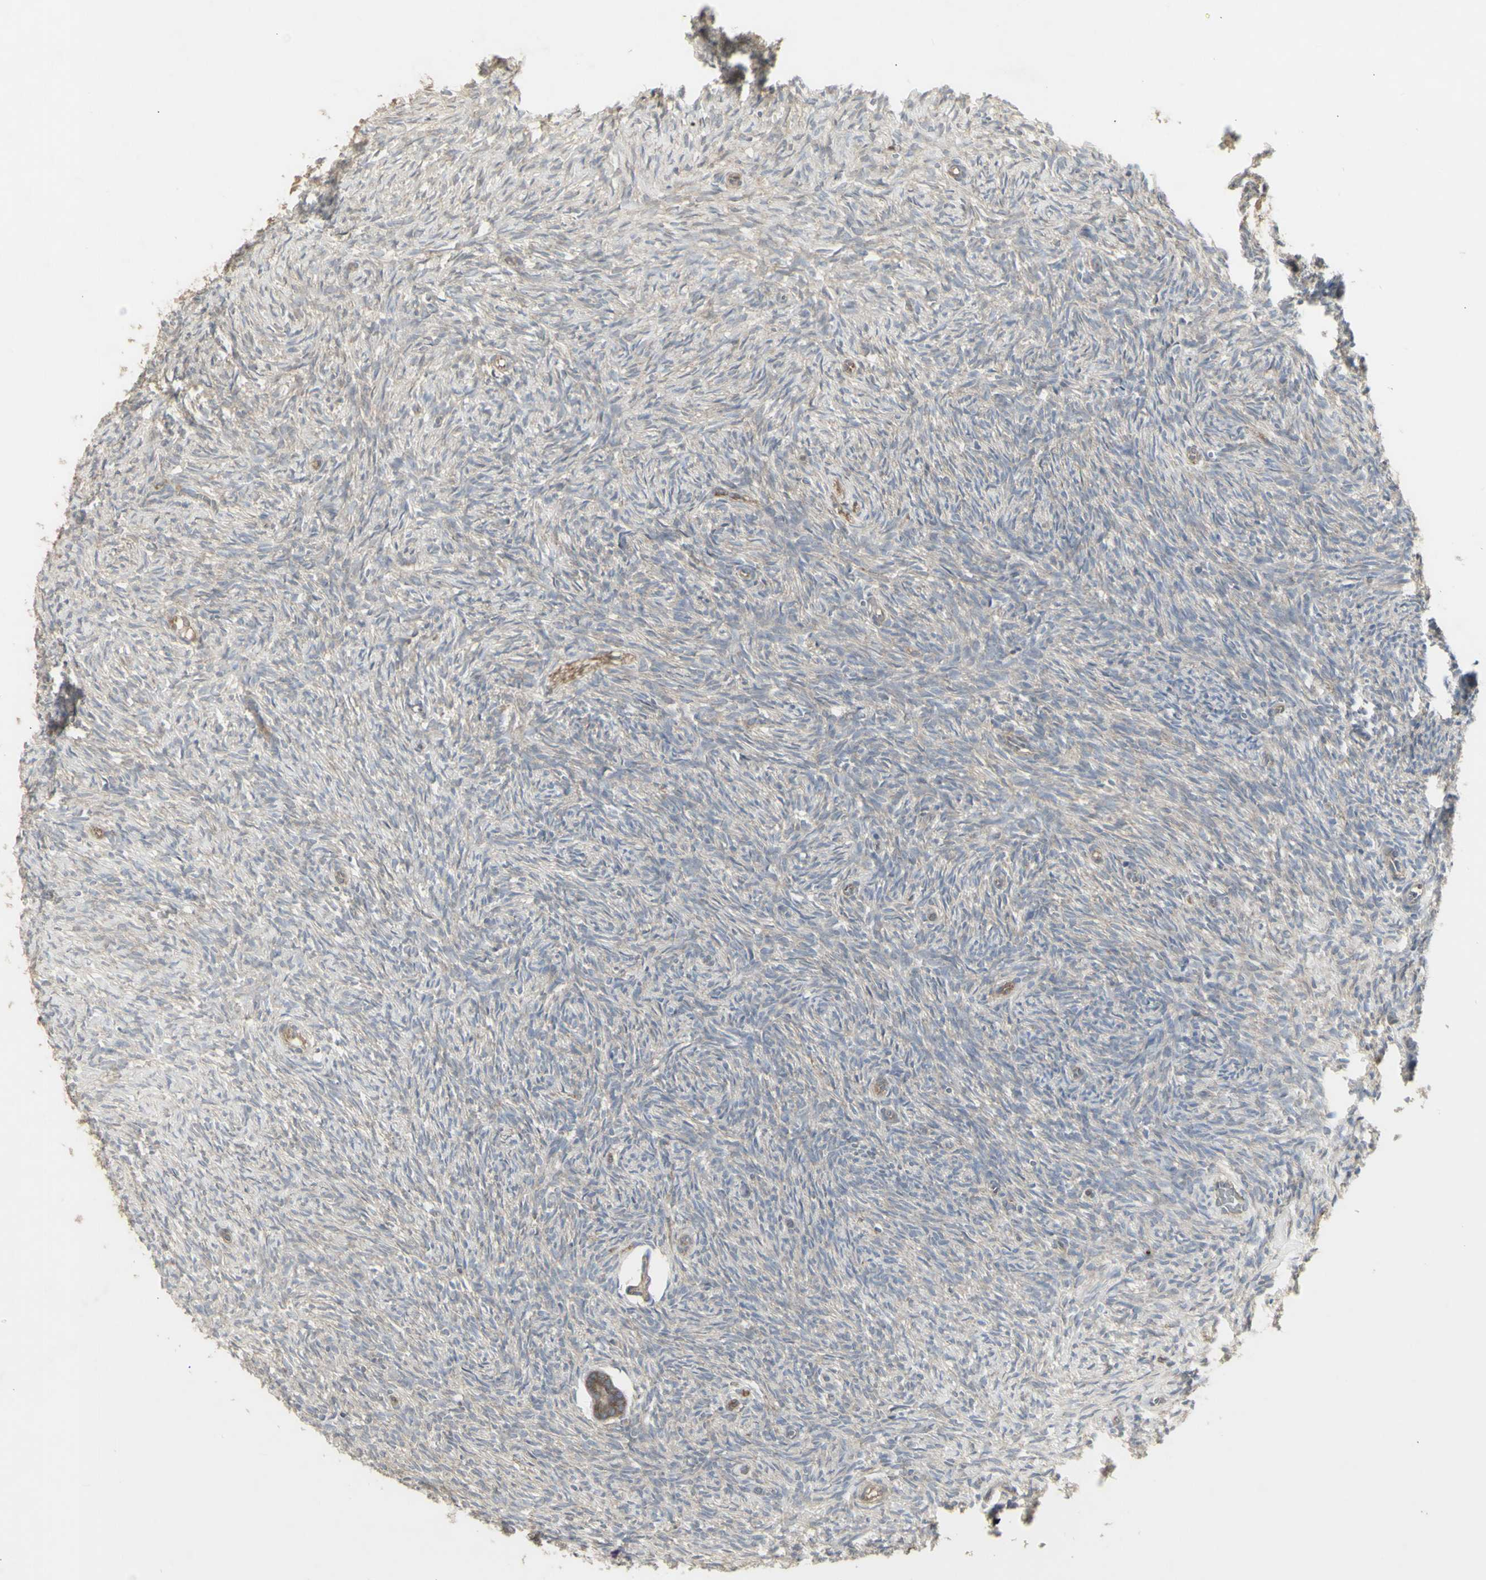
{"staining": {"intensity": "weak", "quantity": ">75%", "location": "cytoplasmic/membranous"}, "tissue": "ovary", "cell_type": "Ovarian stroma cells", "image_type": "normal", "snomed": [{"axis": "morphology", "description": "Normal tissue, NOS"}, {"axis": "topography", "description": "Ovary"}], "caption": "This micrograph exhibits unremarkable ovary stained with immunohistochemistry (IHC) to label a protein in brown. The cytoplasmic/membranous of ovarian stroma cells show weak positivity for the protein. Nuclei are counter-stained blue.", "gene": "CHURC1", "patient": {"sex": "female", "age": 35}}